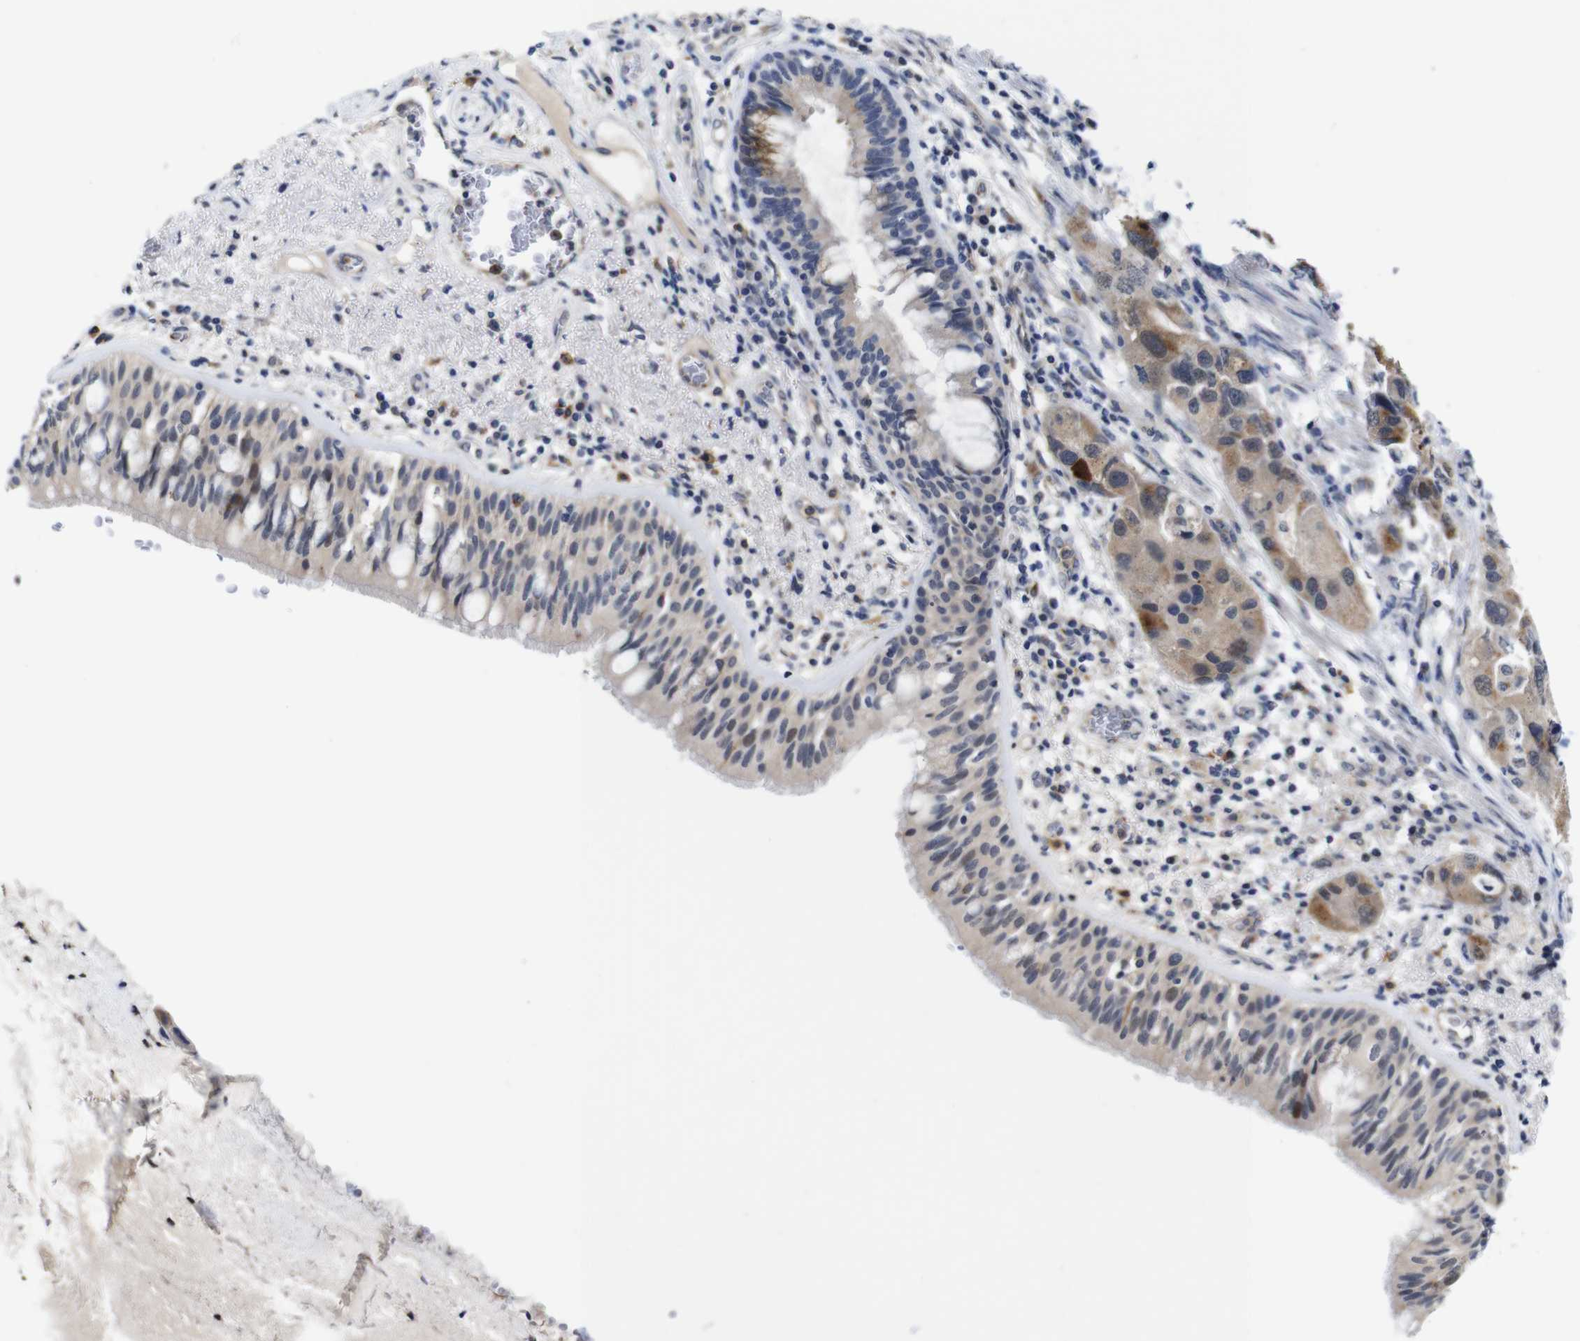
{"staining": {"intensity": "weak", "quantity": "25%-75%", "location": "cytoplasmic/membranous,nuclear"}, "tissue": "bronchus", "cell_type": "Respiratory epithelial cells", "image_type": "normal", "snomed": [{"axis": "morphology", "description": "Normal tissue, NOS"}, {"axis": "morphology", "description": "Adenocarcinoma, NOS"}, {"axis": "morphology", "description": "Adenocarcinoma, metastatic, NOS"}, {"axis": "topography", "description": "Lymph node"}, {"axis": "topography", "description": "Bronchus"}, {"axis": "topography", "description": "Lung"}], "caption": "Respiratory epithelial cells reveal low levels of weak cytoplasmic/membranous,nuclear expression in about 25%-75% of cells in unremarkable human bronchus. (DAB (3,3'-diaminobenzidine) IHC with brightfield microscopy, high magnification).", "gene": "FURIN", "patient": {"sex": "female", "age": 54}}